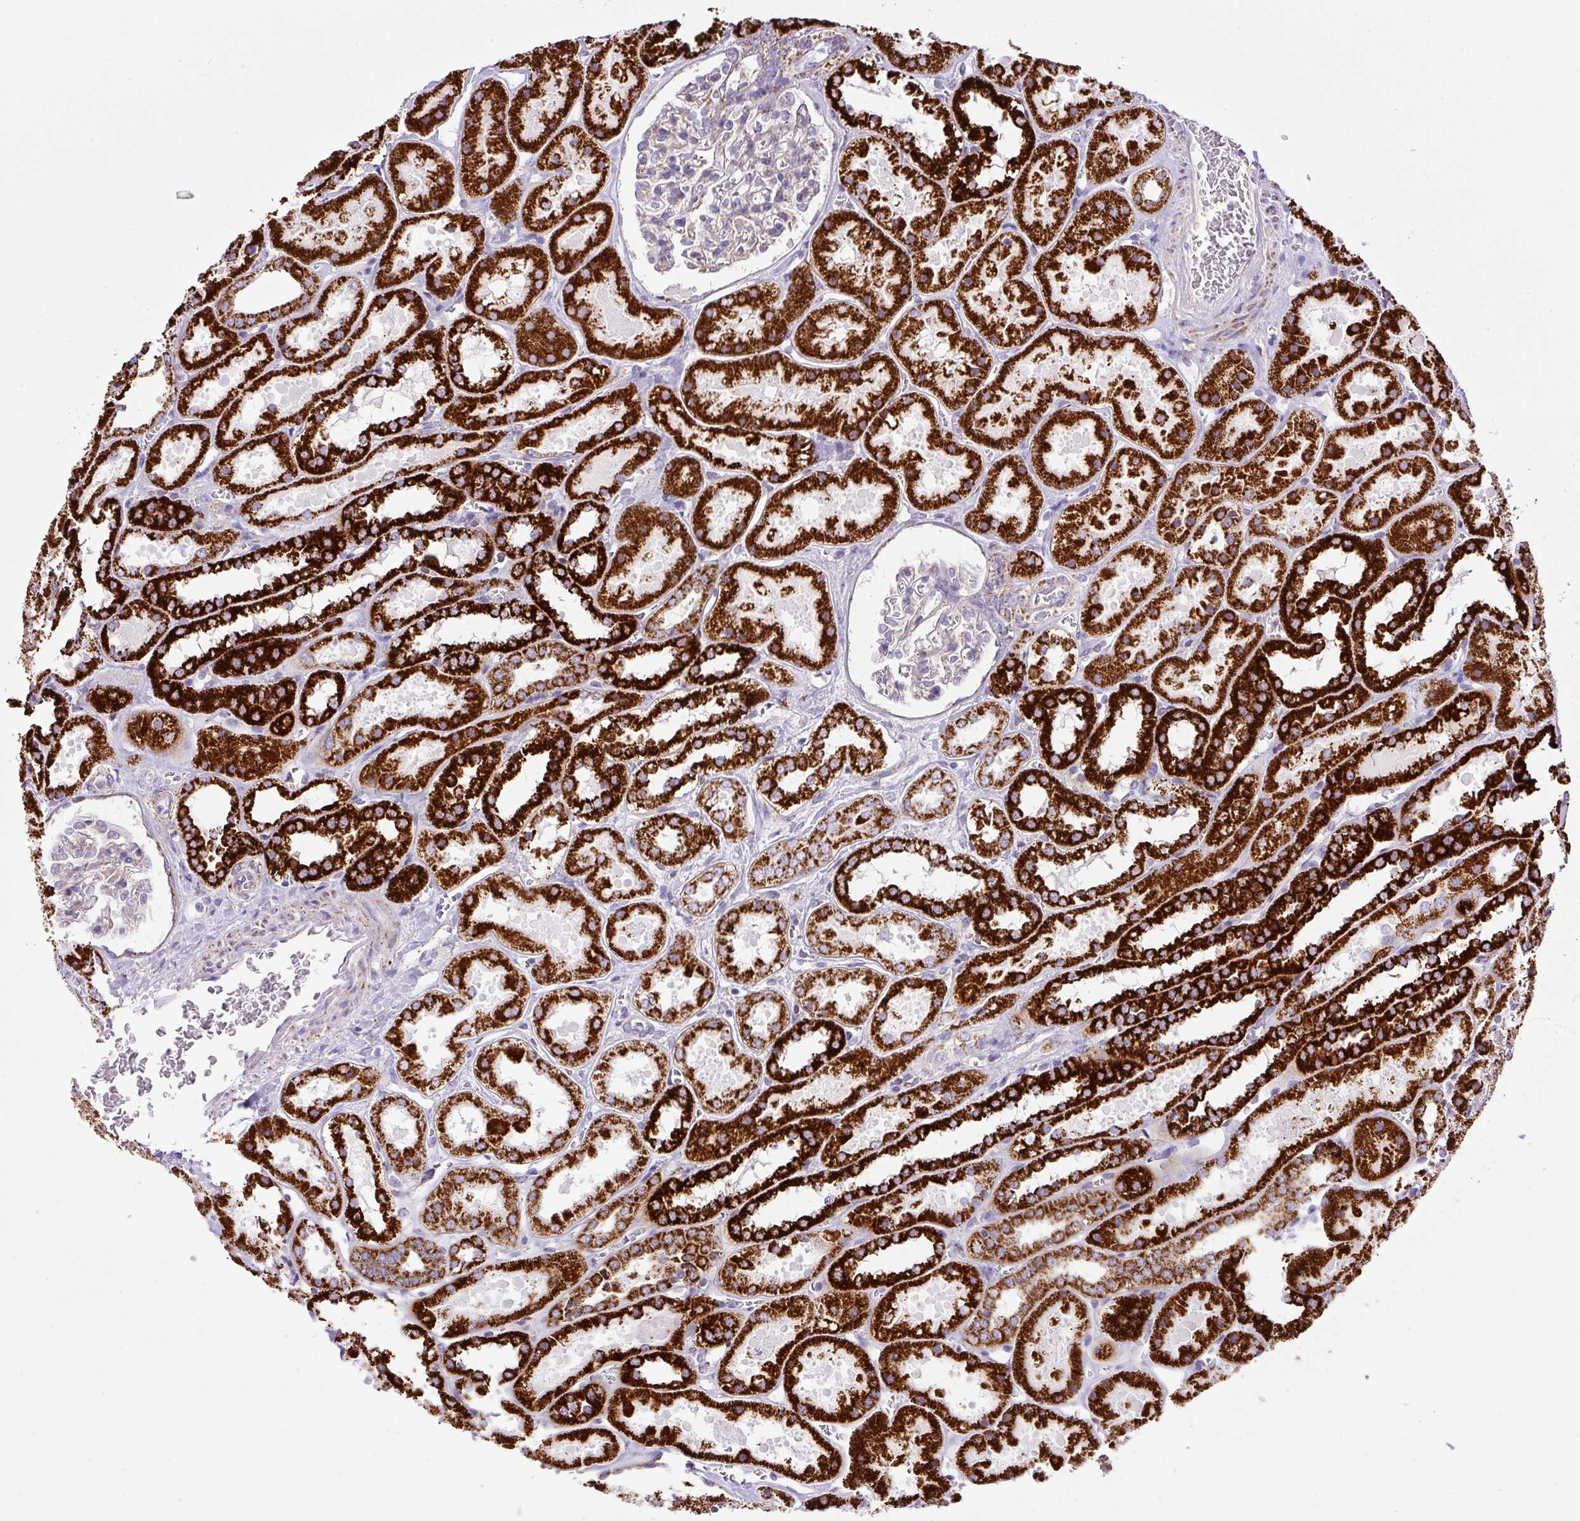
{"staining": {"intensity": "negative", "quantity": "none", "location": "none"}, "tissue": "kidney", "cell_type": "Cells in glomeruli", "image_type": "normal", "snomed": [{"axis": "morphology", "description": "Normal tissue, NOS"}, {"axis": "topography", "description": "Kidney"}], "caption": "An IHC photomicrograph of benign kidney is shown. There is no staining in cells in glomeruli of kidney. Nuclei are stained in blue.", "gene": "NF1", "patient": {"sex": "female", "age": 41}}